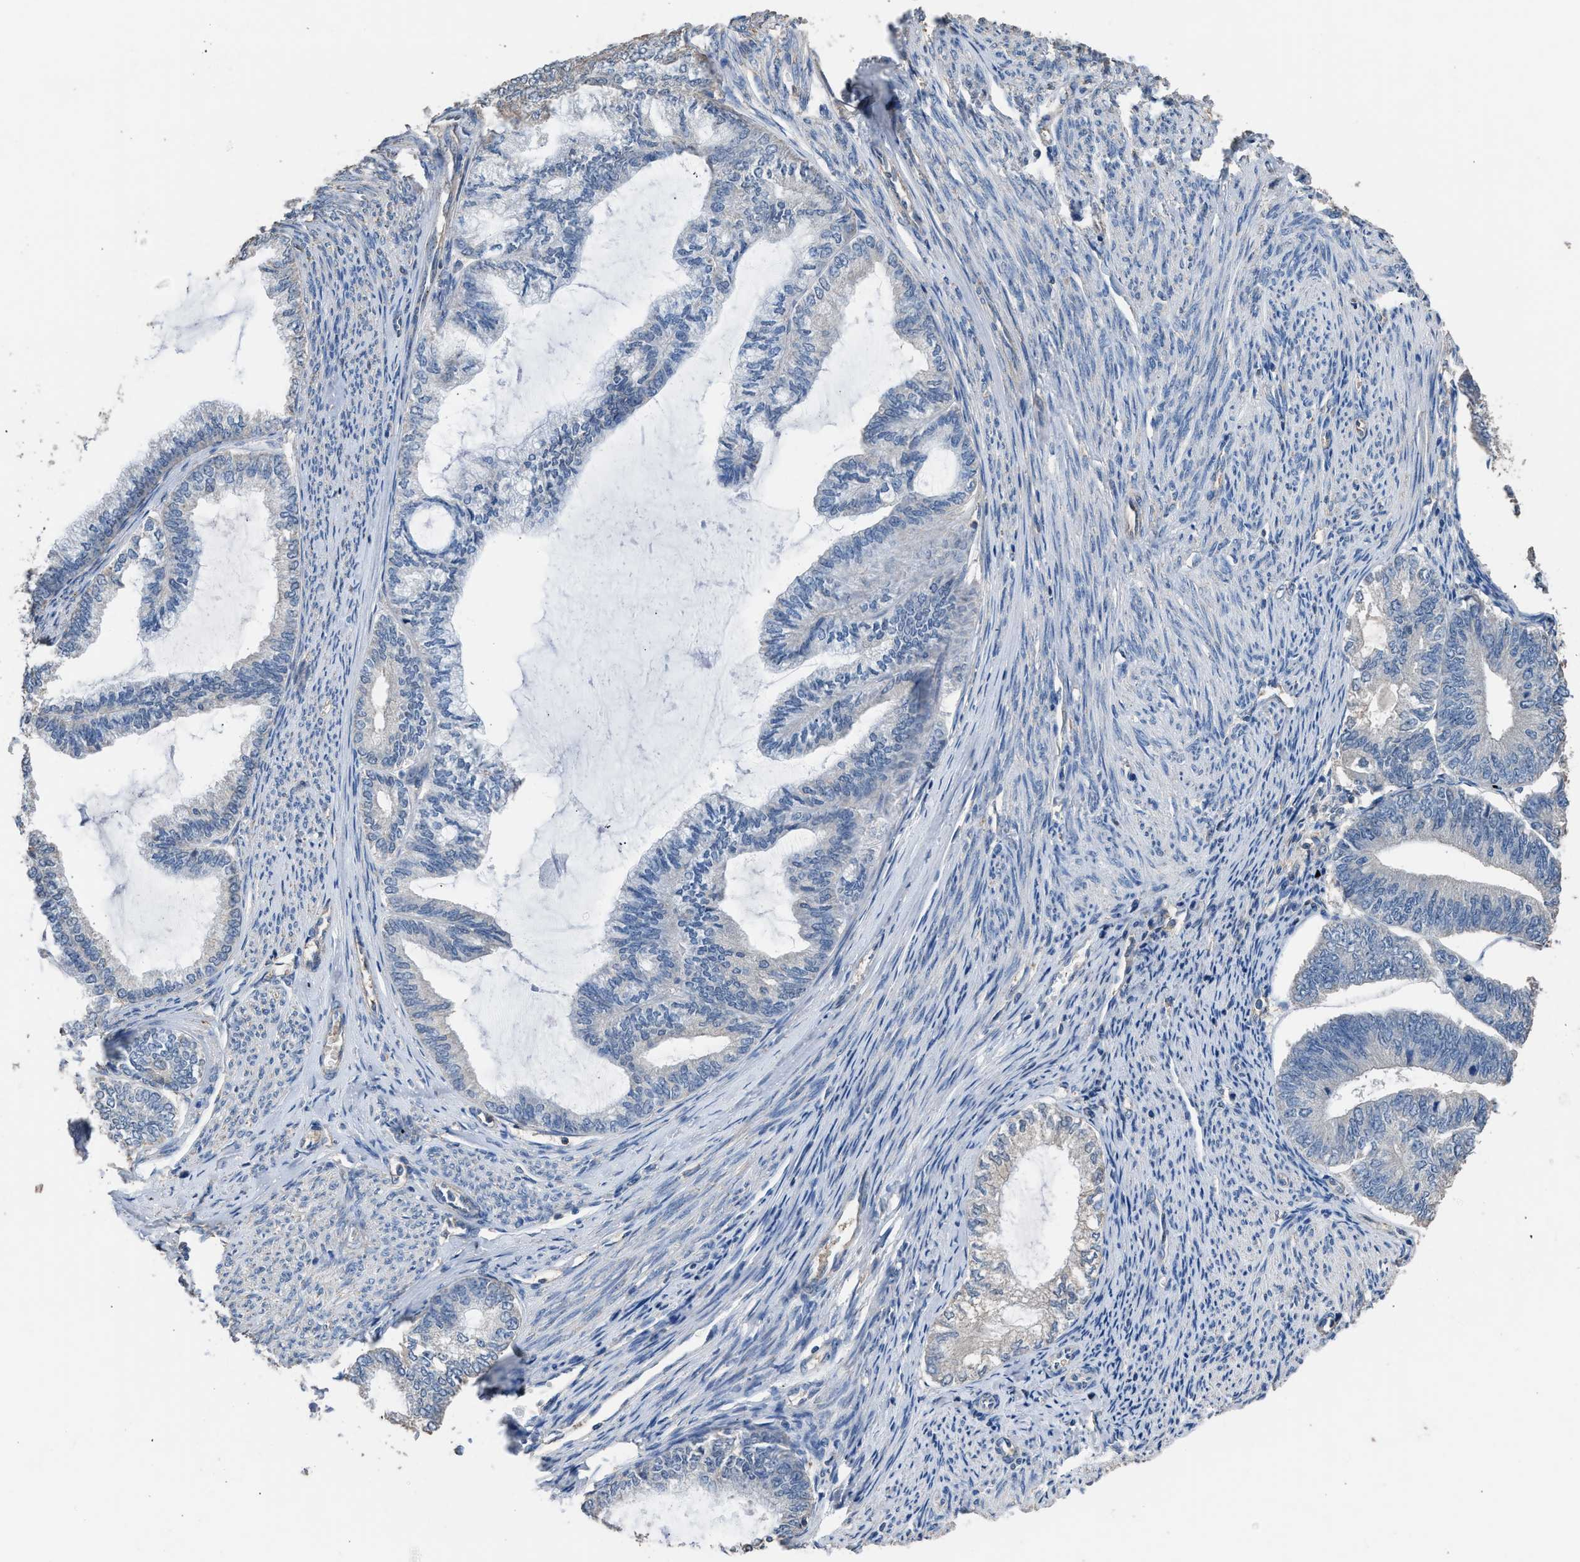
{"staining": {"intensity": "negative", "quantity": "none", "location": "none"}, "tissue": "endometrial cancer", "cell_type": "Tumor cells", "image_type": "cancer", "snomed": [{"axis": "morphology", "description": "Adenocarcinoma, NOS"}, {"axis": "topography", "description": "Endometrium"}], "caption": "This is a histopathology image of immunohistochemistry (IHC) staining of adenocarcinoma (endometrial), which shows no expression in tumor cells.", "gene": "ITSN1", "patient": {"sex": "female", "age": 86}}